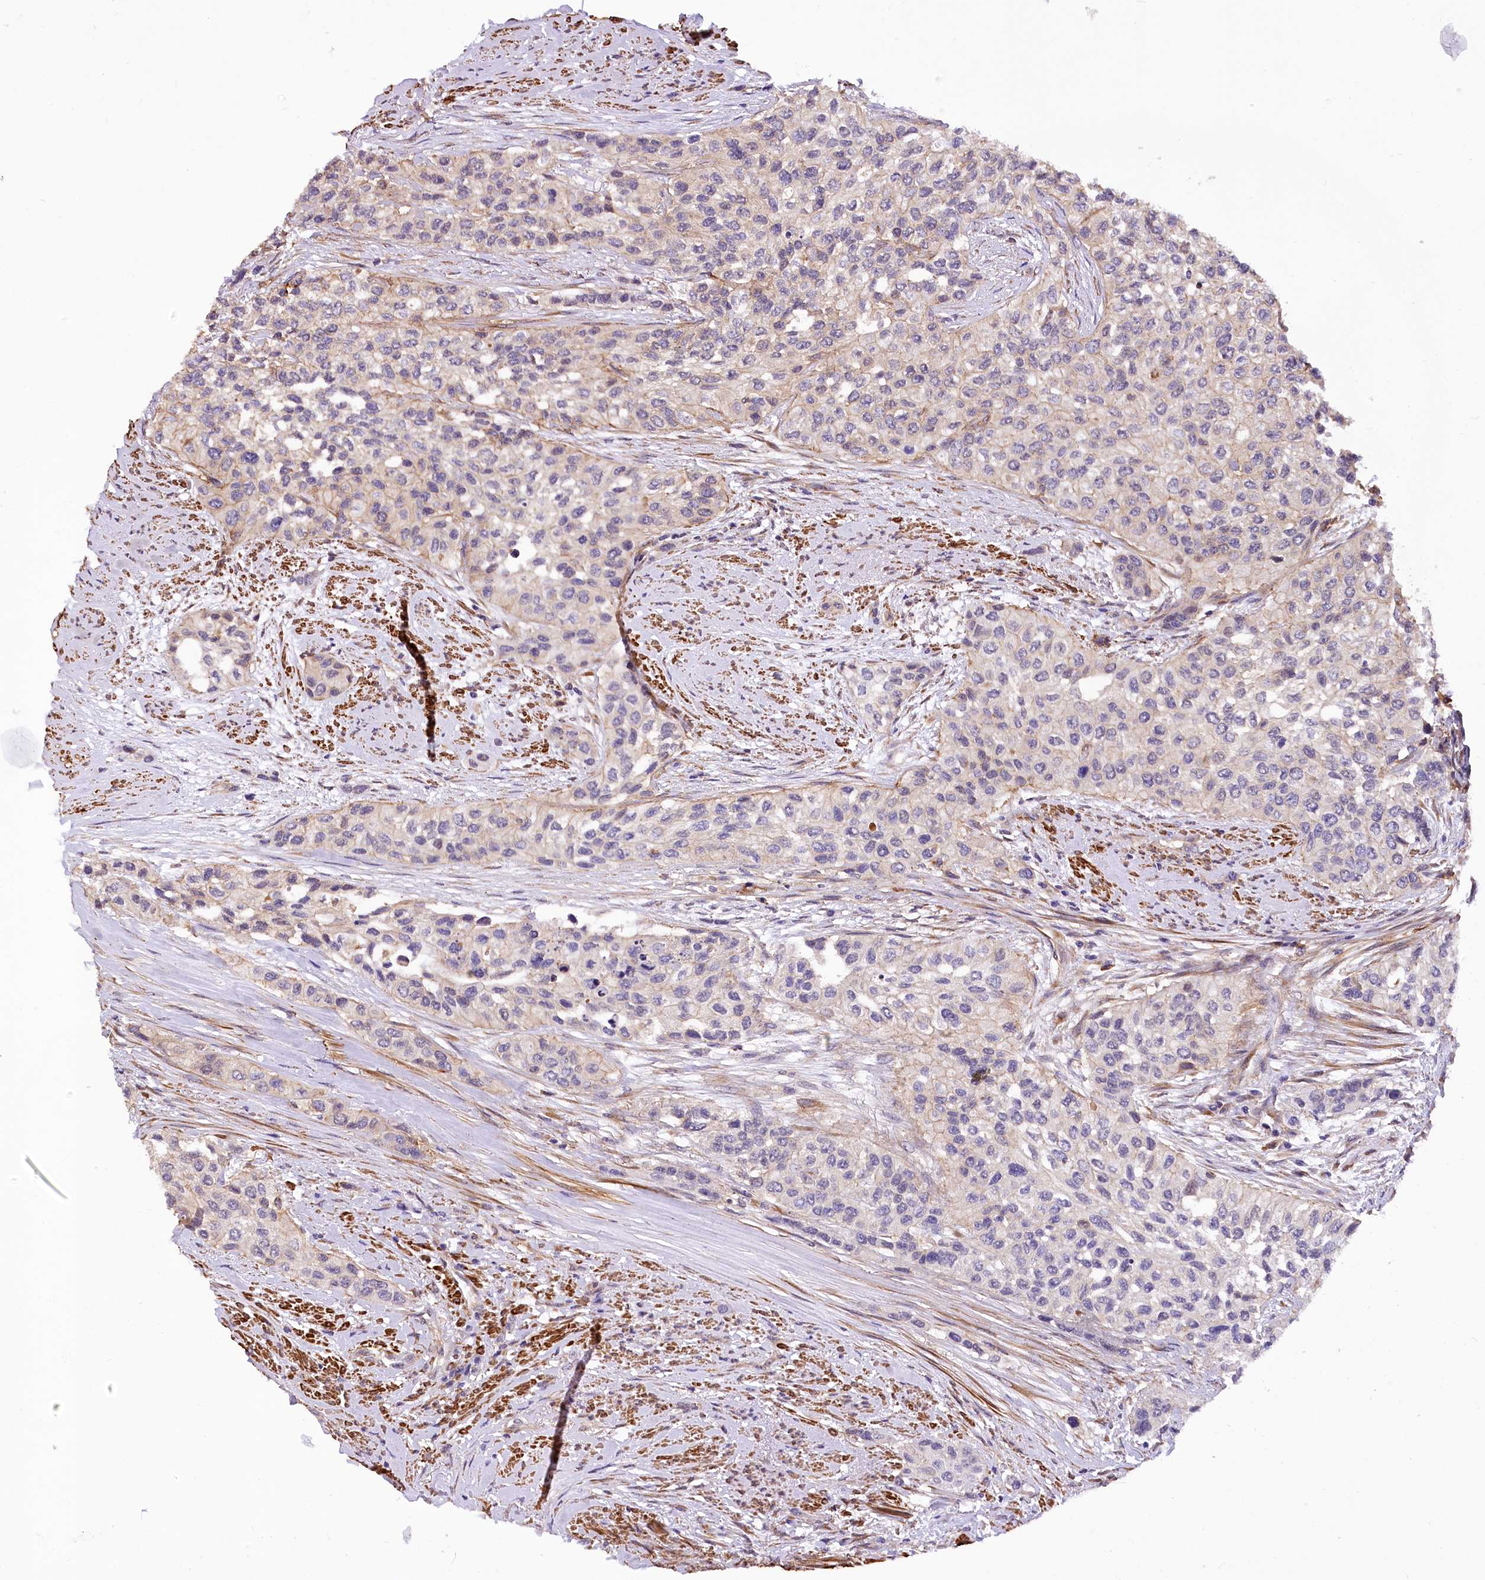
{"staining": {"intensity": "negative", "quantity": "none", "location": "none"}, "tissue": "urothelial cancer", "cell_type": "Tumor cells", "image_type": "cancer", "snomed": [{"axis": "morphology", "description": "Normal tissue, NOS"}, {"axis": "morphology", "description": "Urothelial carcinoma, High grade"}, {"axis": "topography", "description": "Vascular tissue"}, {"axis": "topography", "description": "Urinary bladder"}], "caption": "IHC image of human urothelial cancer stained for a protein (brown), which displays no expression in tumor cells. (DAB immunohistochemistry (IHC), high magnification).", "gene": "DPP3", "patient": {"sex": "female", "age": 56}}